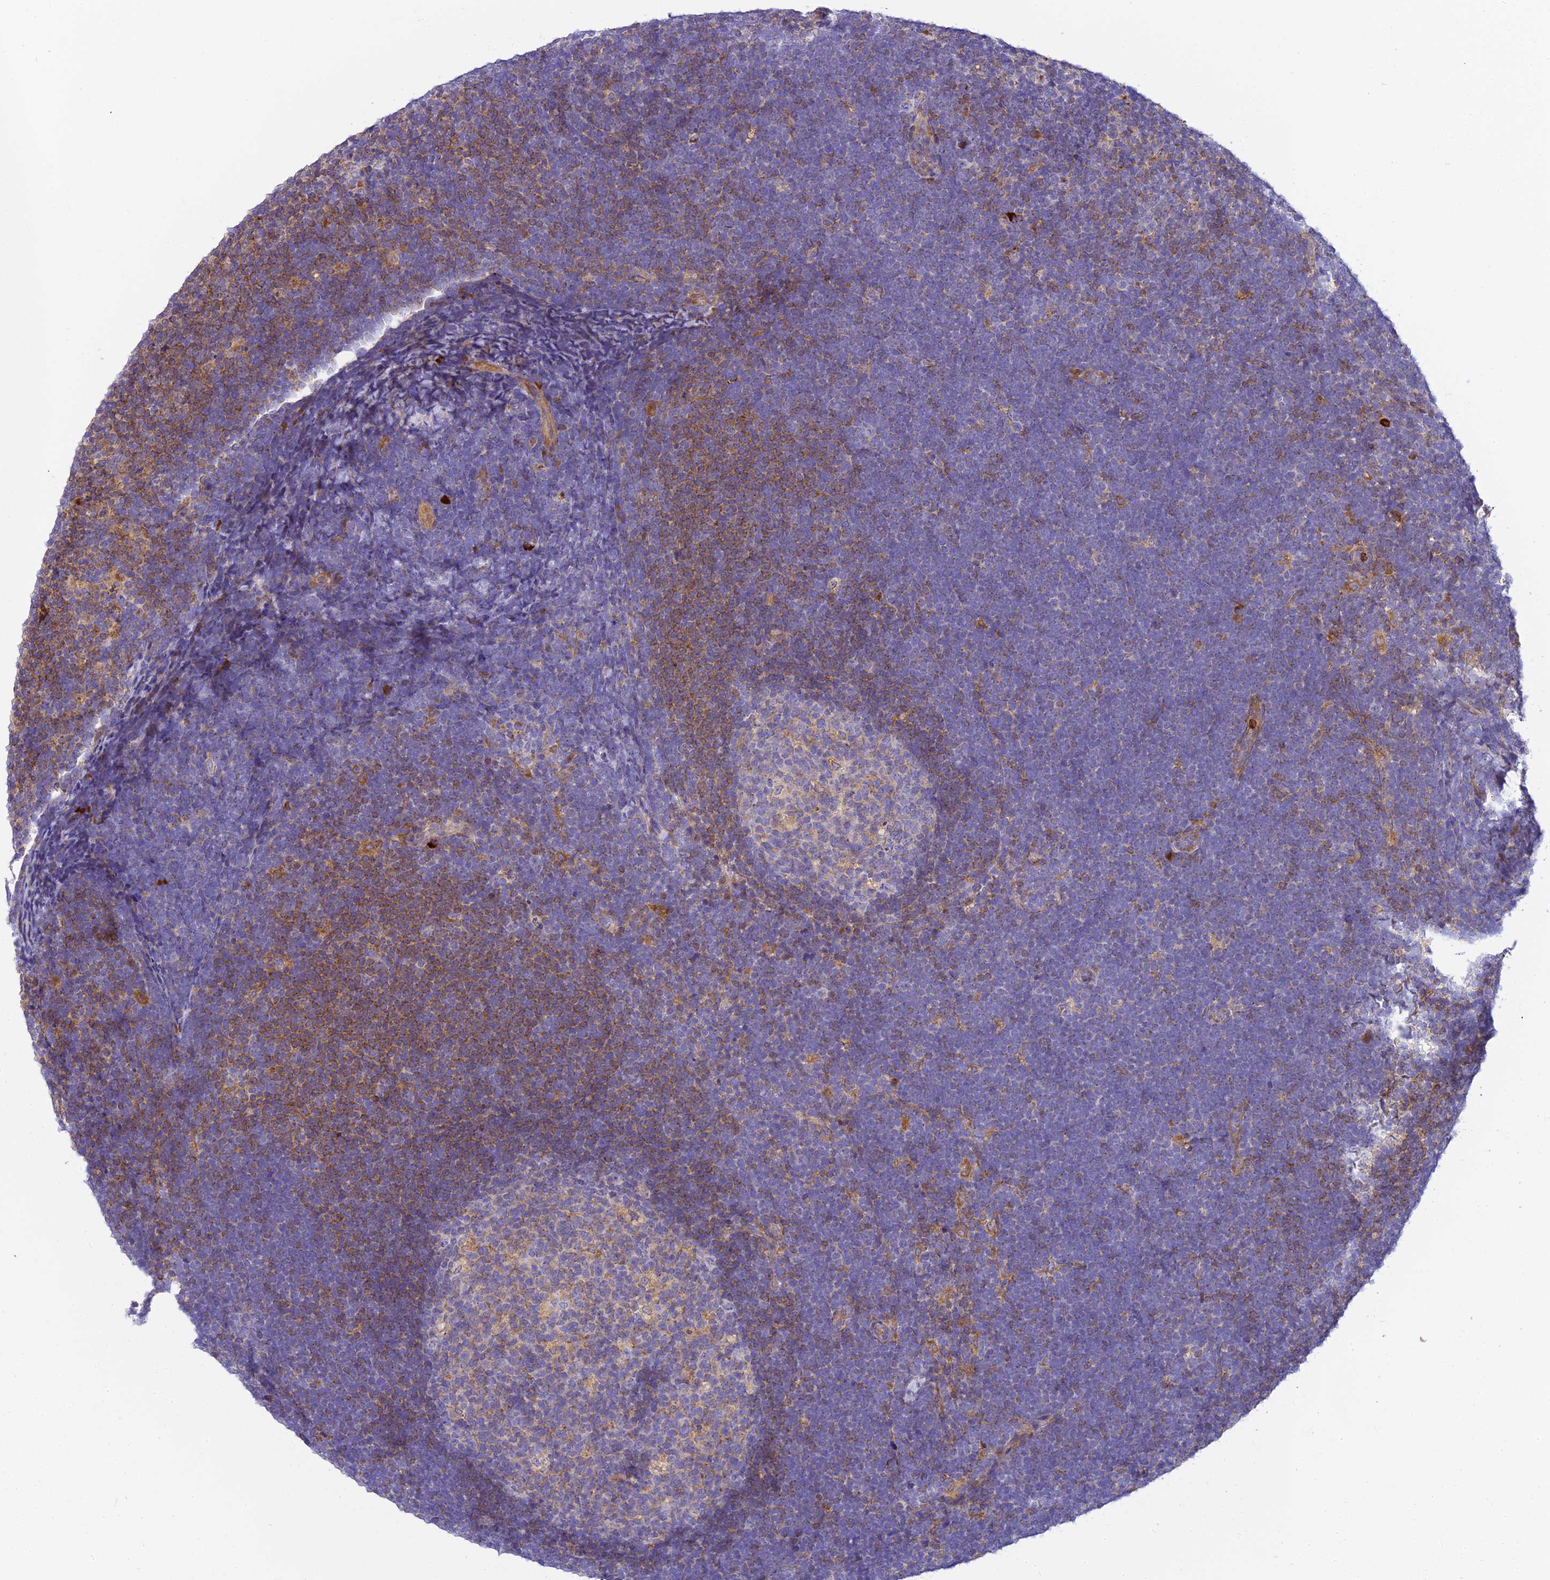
{"staining": {"intensity": "moderate", "quantity": "<25%", "location": "cytoplasmic/membranous"}, "tissue": "lymphoma", "cell_type": "Tumor cells", "image_type": "cancer", "snomed": [{"axis": "morphology", "description": "Malignant lymphoma, non-Hodgkin's type, High grade"}, {"axis": "topography", "description": "Lymph node"}], "caption": "A high-resolution photomicrograph shows immunohistochemistry staining of malignant lymphoma, non-Hodgkin's type (high-grade), which exhibits moderate cytoplasmic/membranous positivity in approximately <25% of tumor cells.", "gene": "CLCN7", "patient": {"sex": "male", "age": 13}}